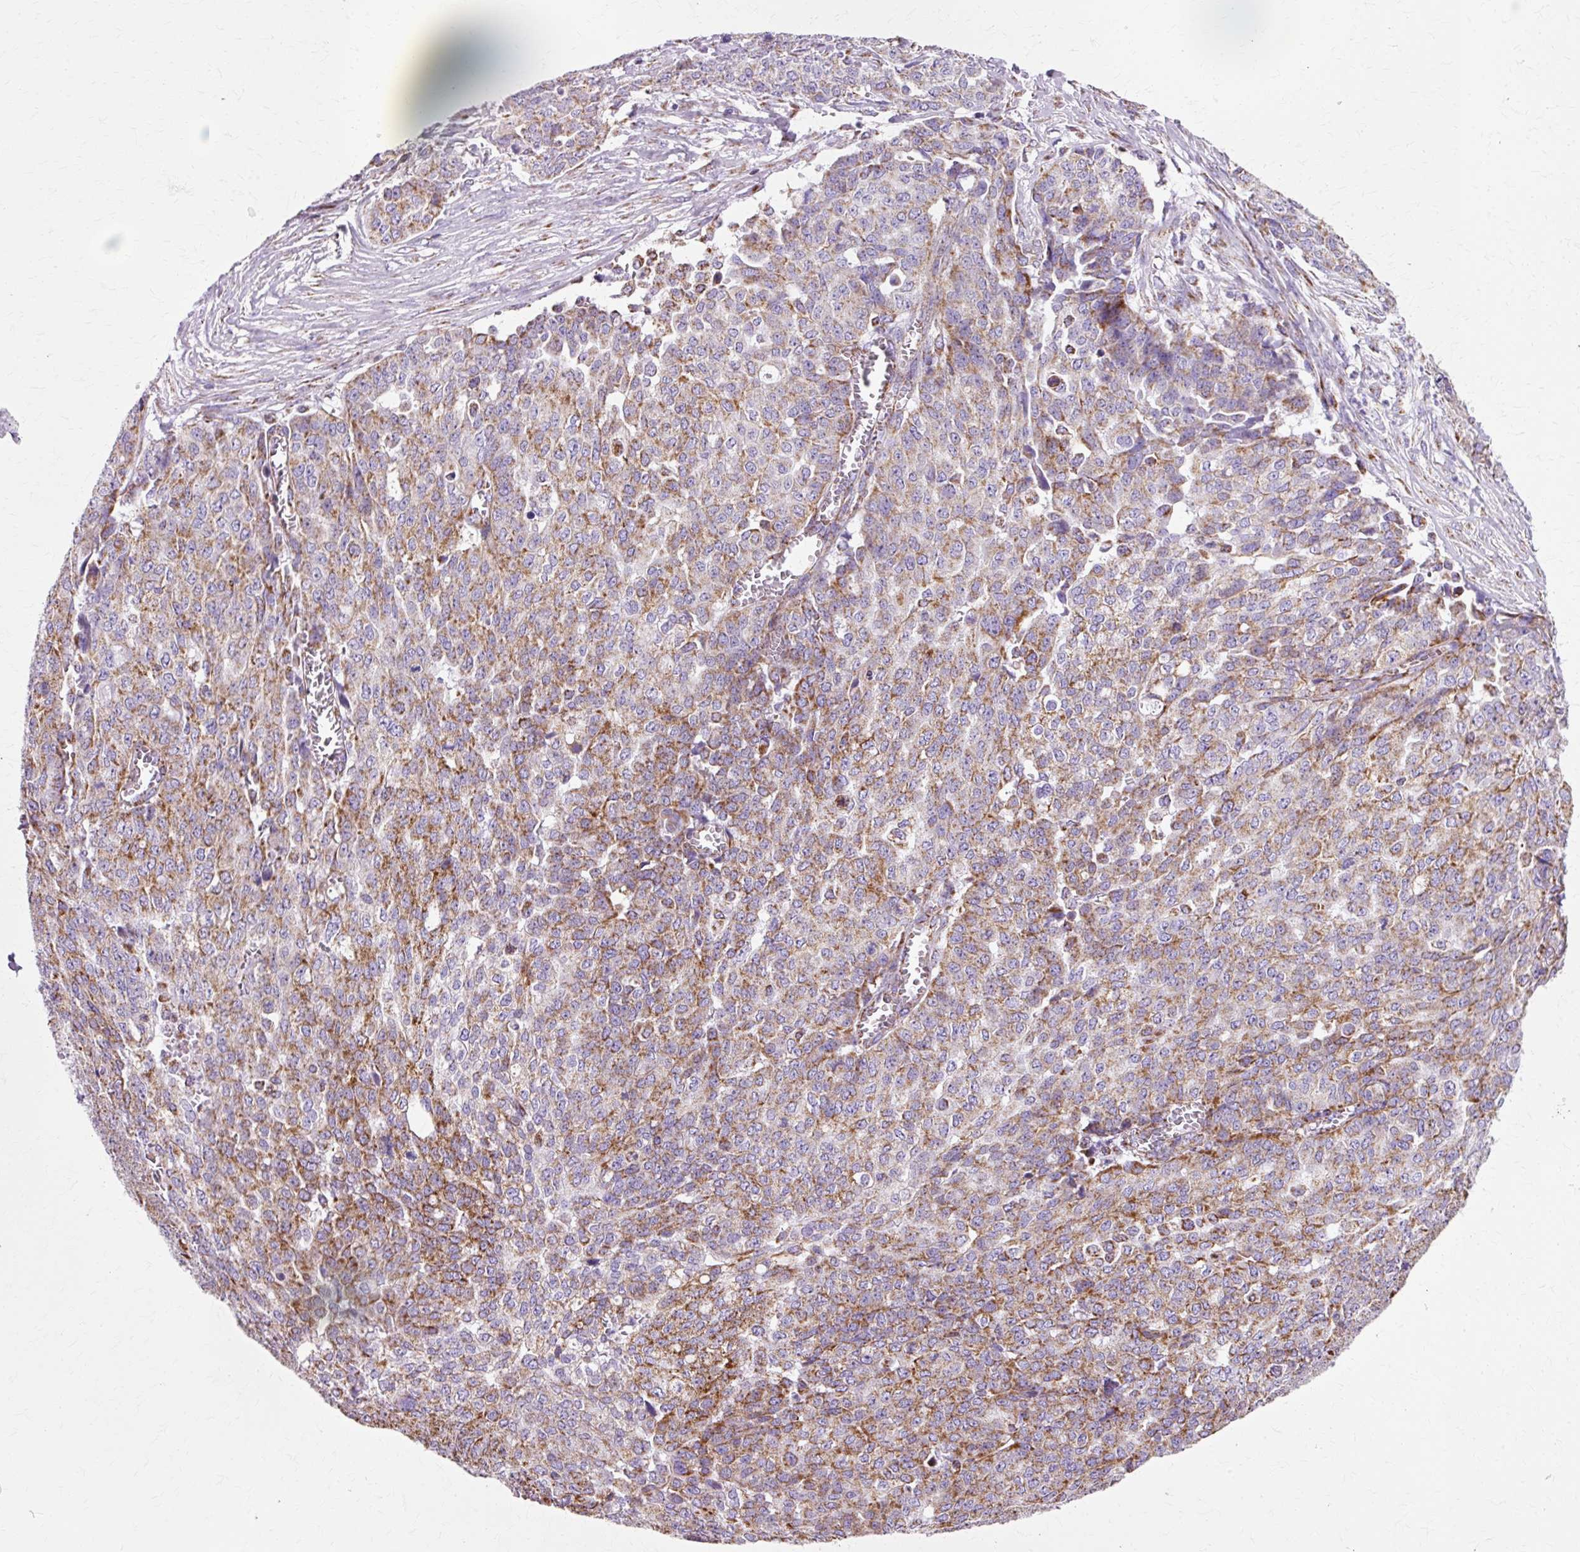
{"staining": {"intensity": "moderate", "quantity": ">75%", "location": "cytoplasmic/membranous"}, "tissue": "ovarian cancer", "cell_type": "Tumor cells", "image_type": "cancer", "snomed": [{"axis": "morphology", "description": "Cystadenocarcinoma, serous, NOS"}, {"axis": "topography", "description": "Soft tissue"}, {"axis": "topography", "description": "Ovary"}], "caption": "An image showing moderate cytoplasmic/membranous staining in about >75% of tumor cells in ovarian cancer, as visualized by brown immunohistochemical staining.", "gene": "ATP5PO", "patient": {"sex": "female", "age": 57}}